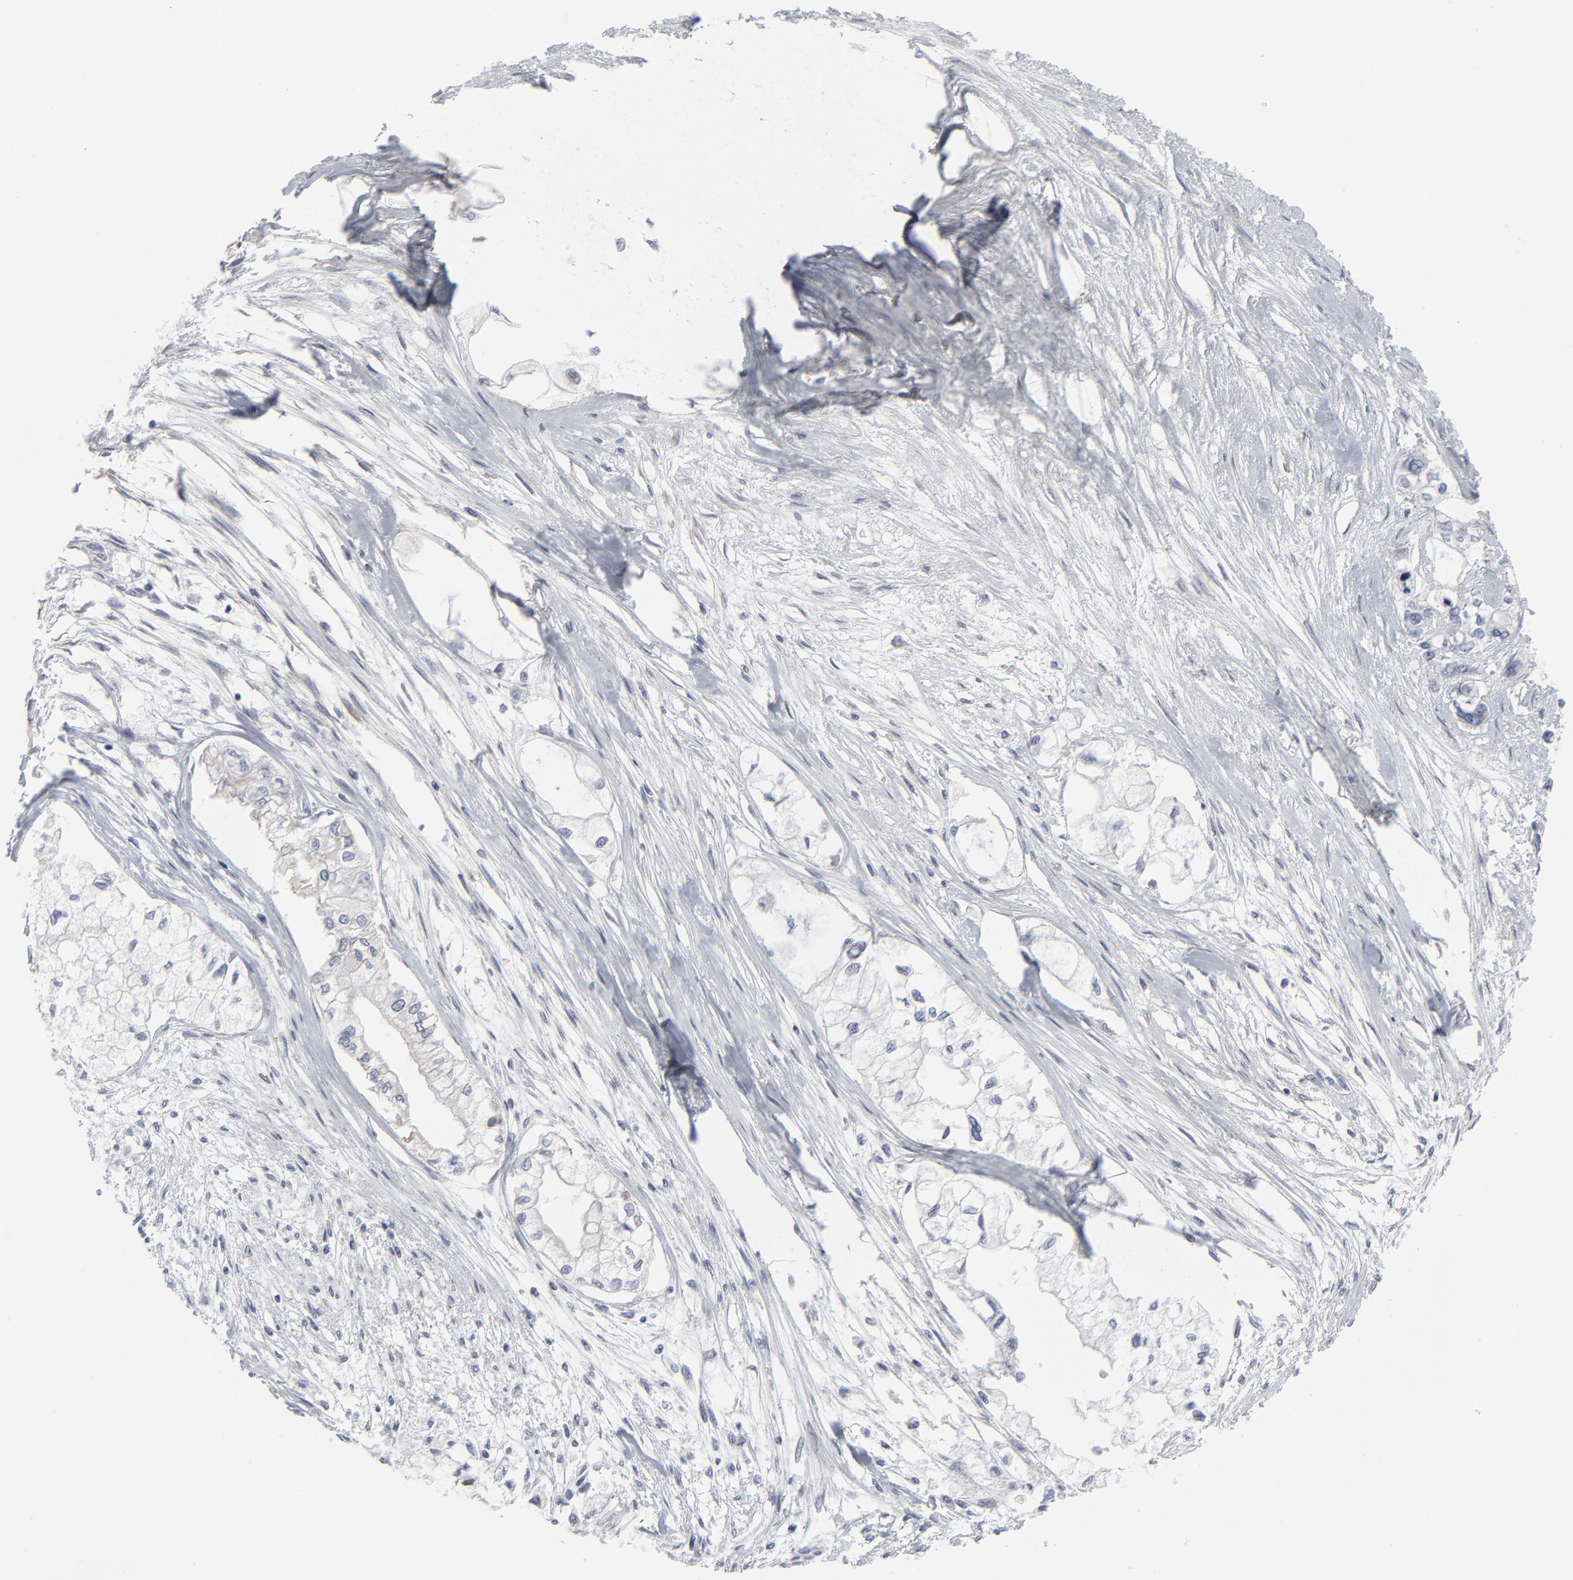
{"staining": {"intensity": "negative", "quantity": "none", "location": "none"}, "tissue": "pancreatic cancer", "cell_type": "Tumor cells", "image_type": "cancer", "snomed": [{"axis": "morphology", "description": "Adenocarcinoma, NOS"}, {"axis": "topography", "description": "Pancreas"}], "caption": "Histopathology image shows no protein positivity in tumor cells of pancreatic cancer tissue.", "gene": "SYNE2", "patient": {"sex": "male", "age": 79}}